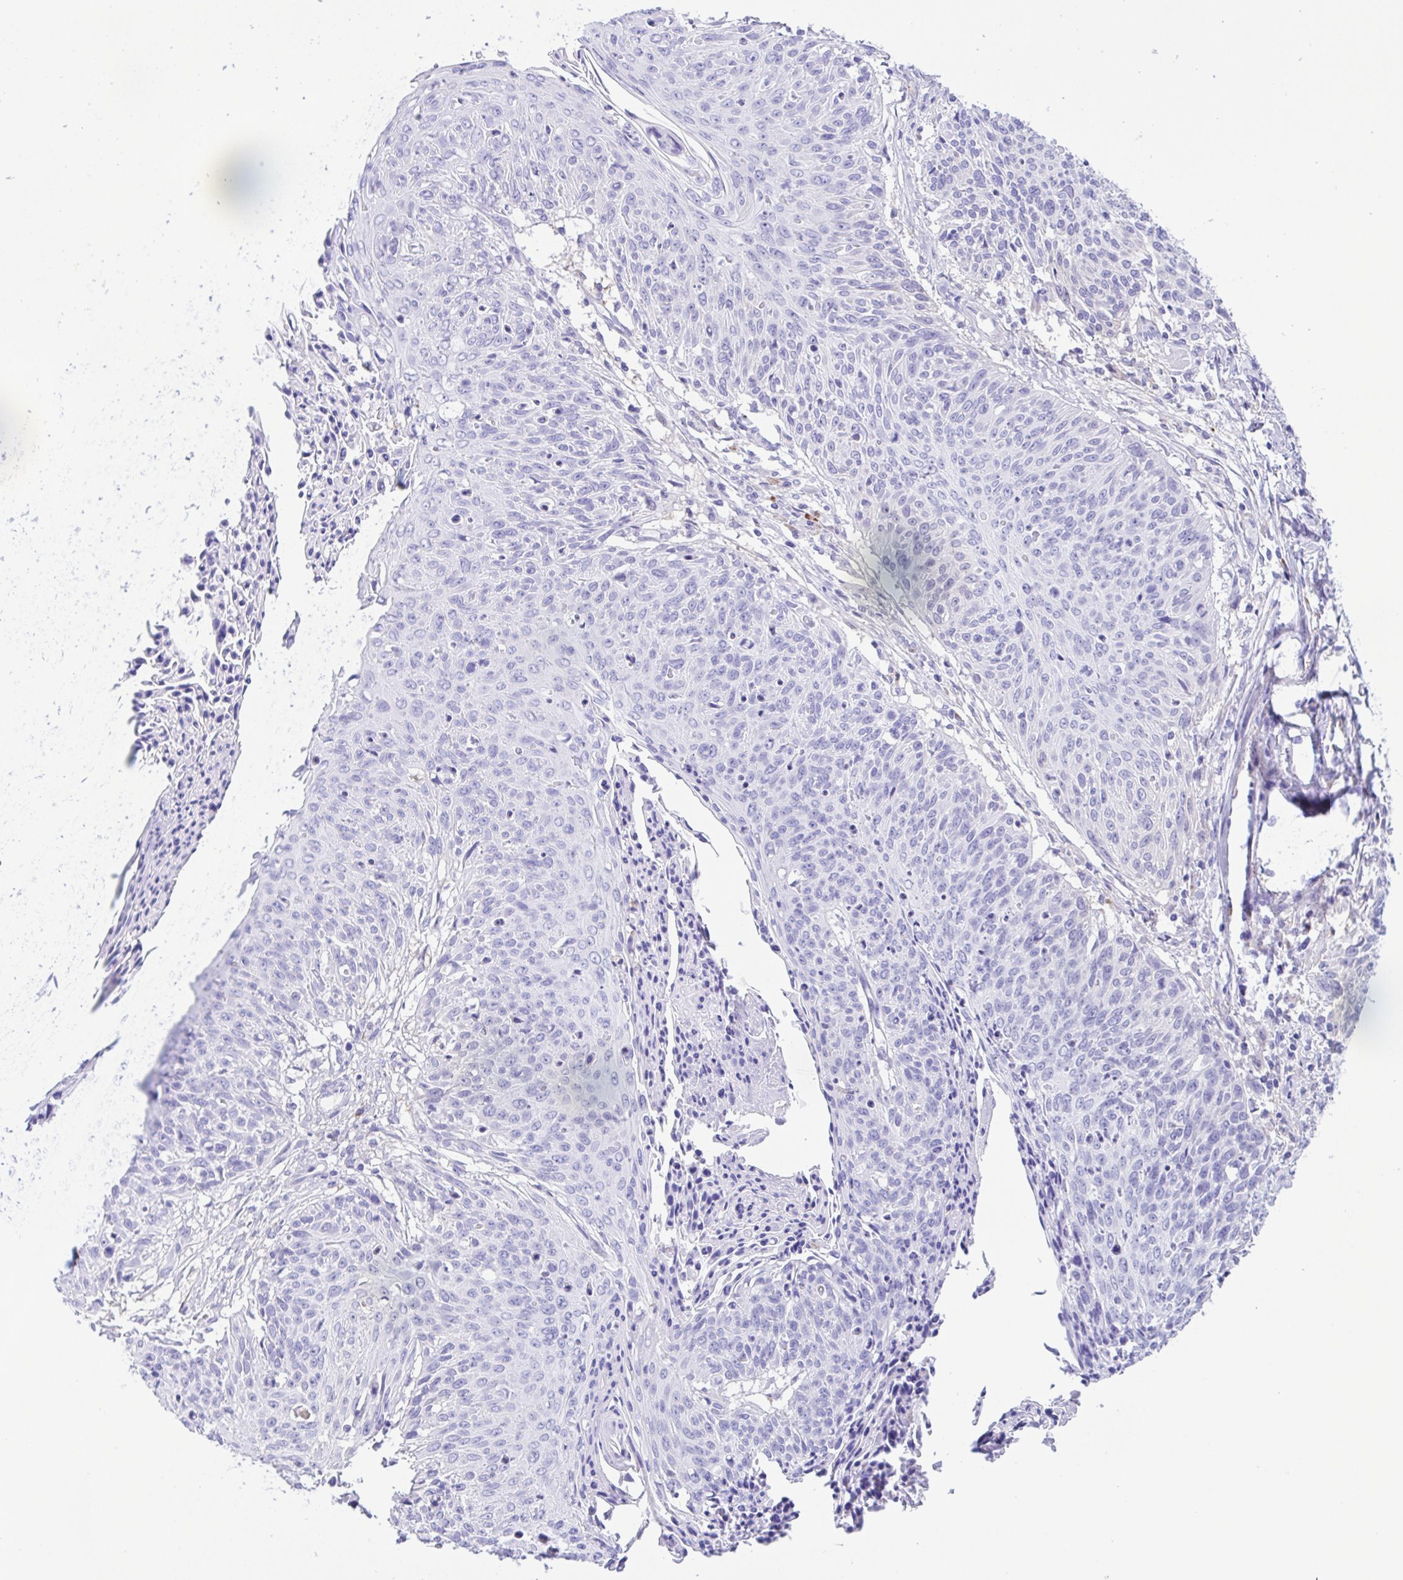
{"staining": {"intensity": "negative", "quantity": "none", "location": "none"}, "tissue": "cervical cancer", "cell_type": "Tumor cells", "image_type": "cancer", "snomed": [{"axis": "morphology", "description": "Squamous cell carcinoma, NOS"}, {"axis": "topography", "description": "Cervix"}], "caption": "This micrograph is of cervical squamous cell carcinoma stained with IHC to label a protein in brown with the nuclei are counter-stained blue. There is no positivity in tumor cells.", "gene": "GPR17", "patient": {"sex": "female", "age": 45}}